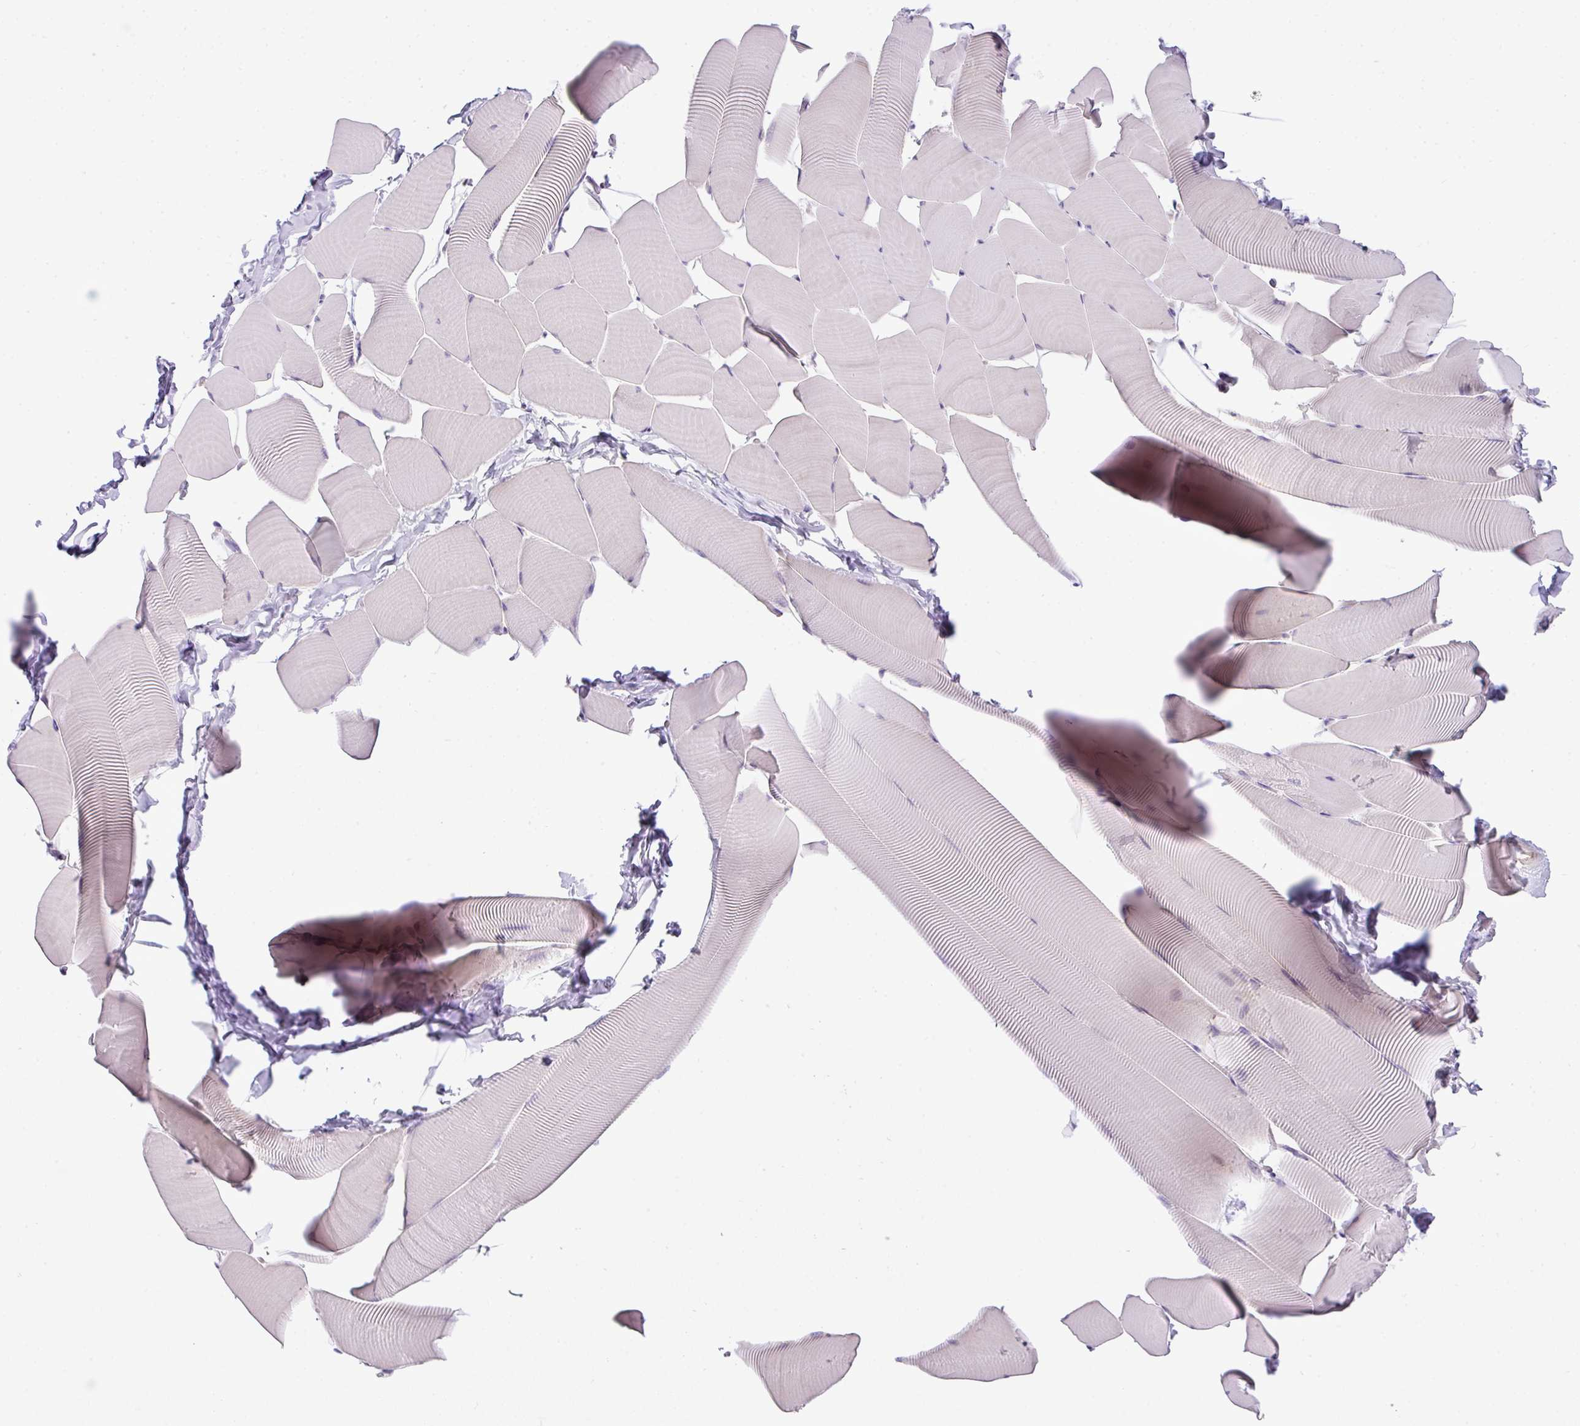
{"staining": {"intensity": "weak", "quantity": "25%-75%", "location": "cytoplasmic/membranous"}, "tissue": "skeletal muscle", "cell_type": "Myocytes", "image_type": "normal", "snomed": [{"axis": "morphology", "description": "Normal tissue, NOS"}, {"axis": "topography", "description": "Skeletal muscle"}], "caption": "Immunohistochemical staining of normal skeletal muscle displays 25%-75% levels of weak cytoplasmic/membranous protein positivity in approximately 25%-75% of myocytes.", "gene": "PIK3R5", "patient": {"sex": "male", "age": 25}}